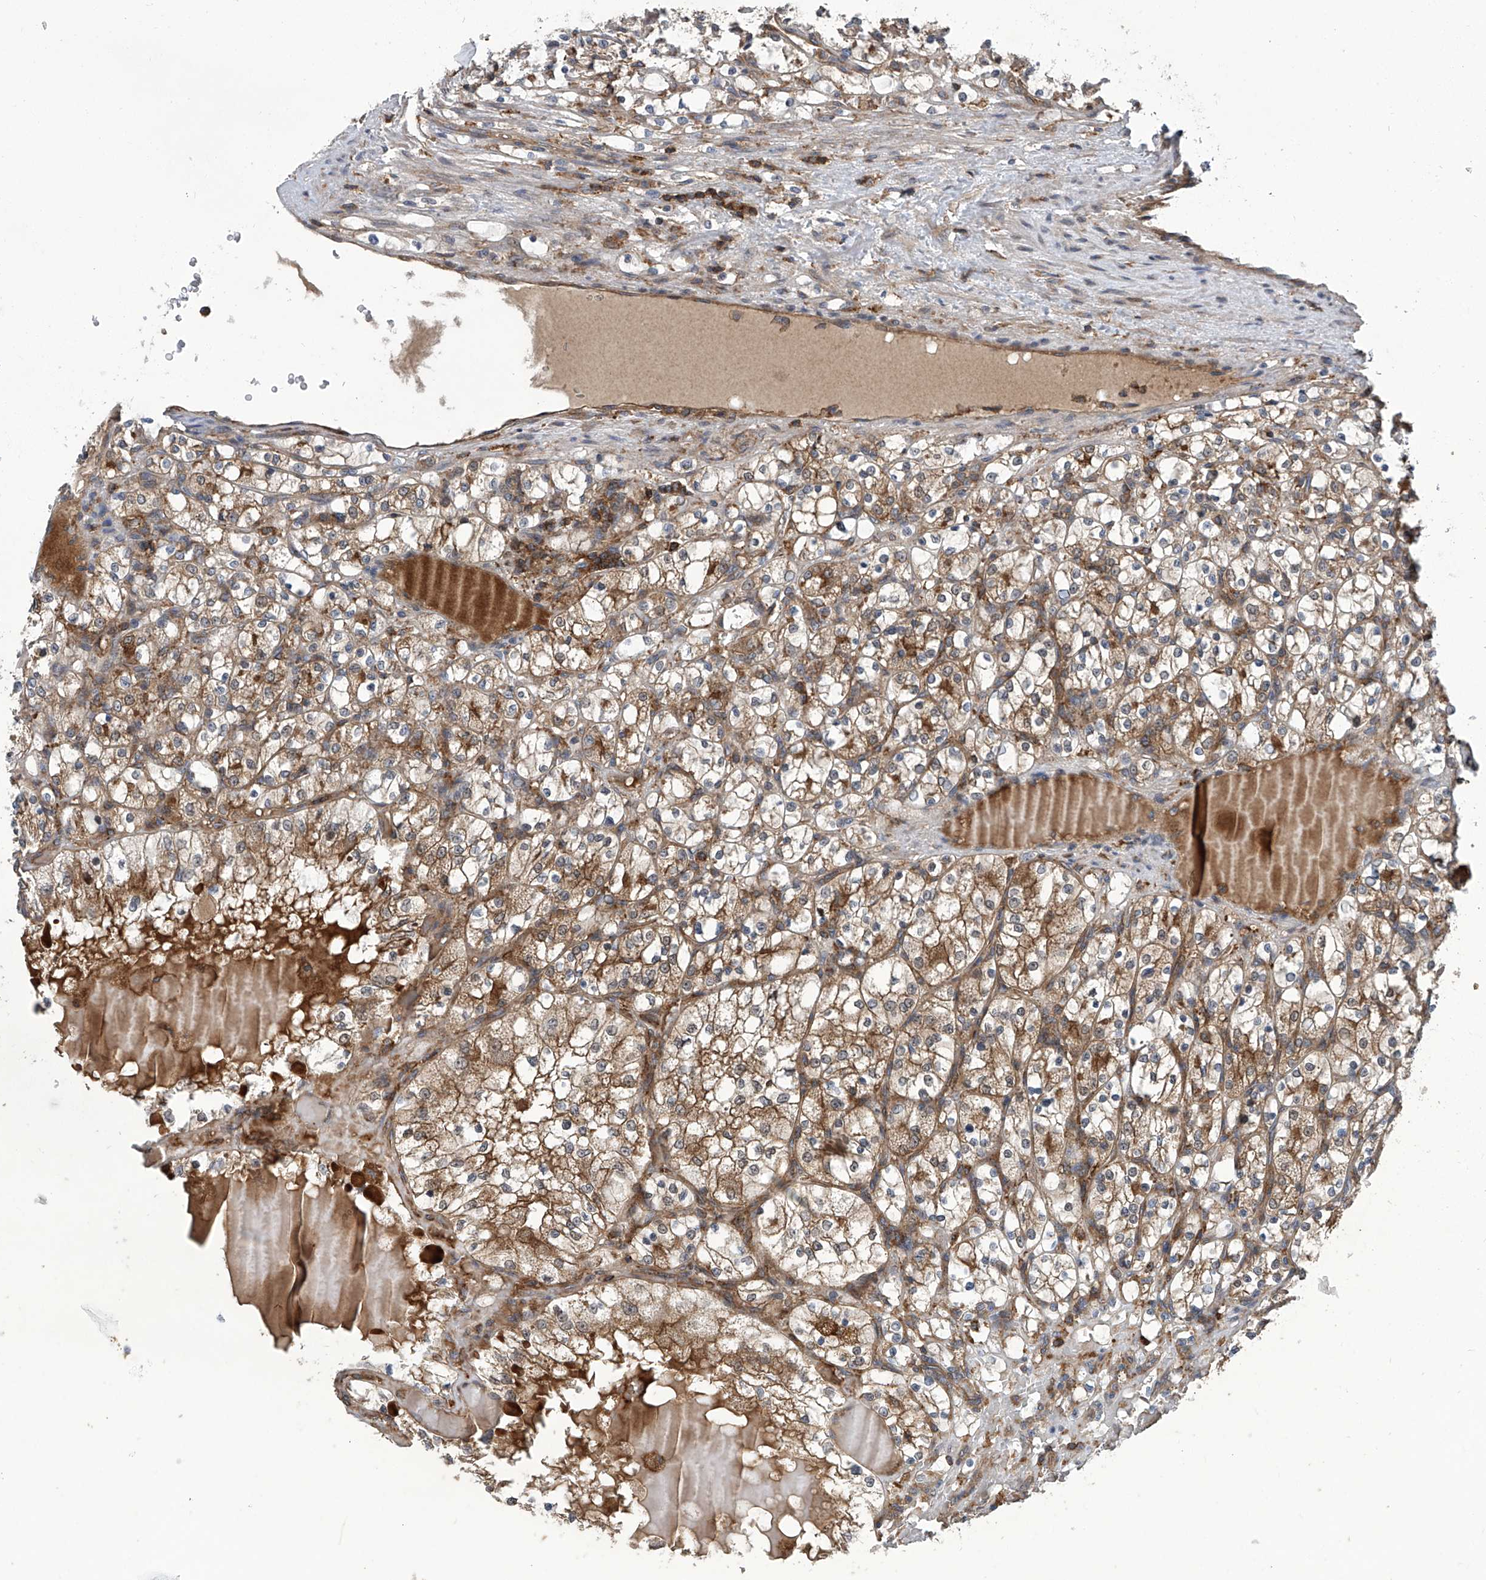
{"staining": {"intensity": "moderate", "quantity": ">75%", "location": "cytoplasmic/membranous"}, "tissue": "renal cancer", "cell_type": "Tumor cells", "image_type": "cancer", "snomed": [{"axis": "morphology", "description": "Adenocarcinoma, NOS"}, {"axis": "topography", "description": "Kidney"}], "caption": "Immunohistochemical staining of human renal adenocarcinoma reveals medium levels of moderate cytoplasmic/membranous expression in approximately >75% of tumor cells.", "gene": "SMAP1", "patient": {"sex": "female", "age": 69}}